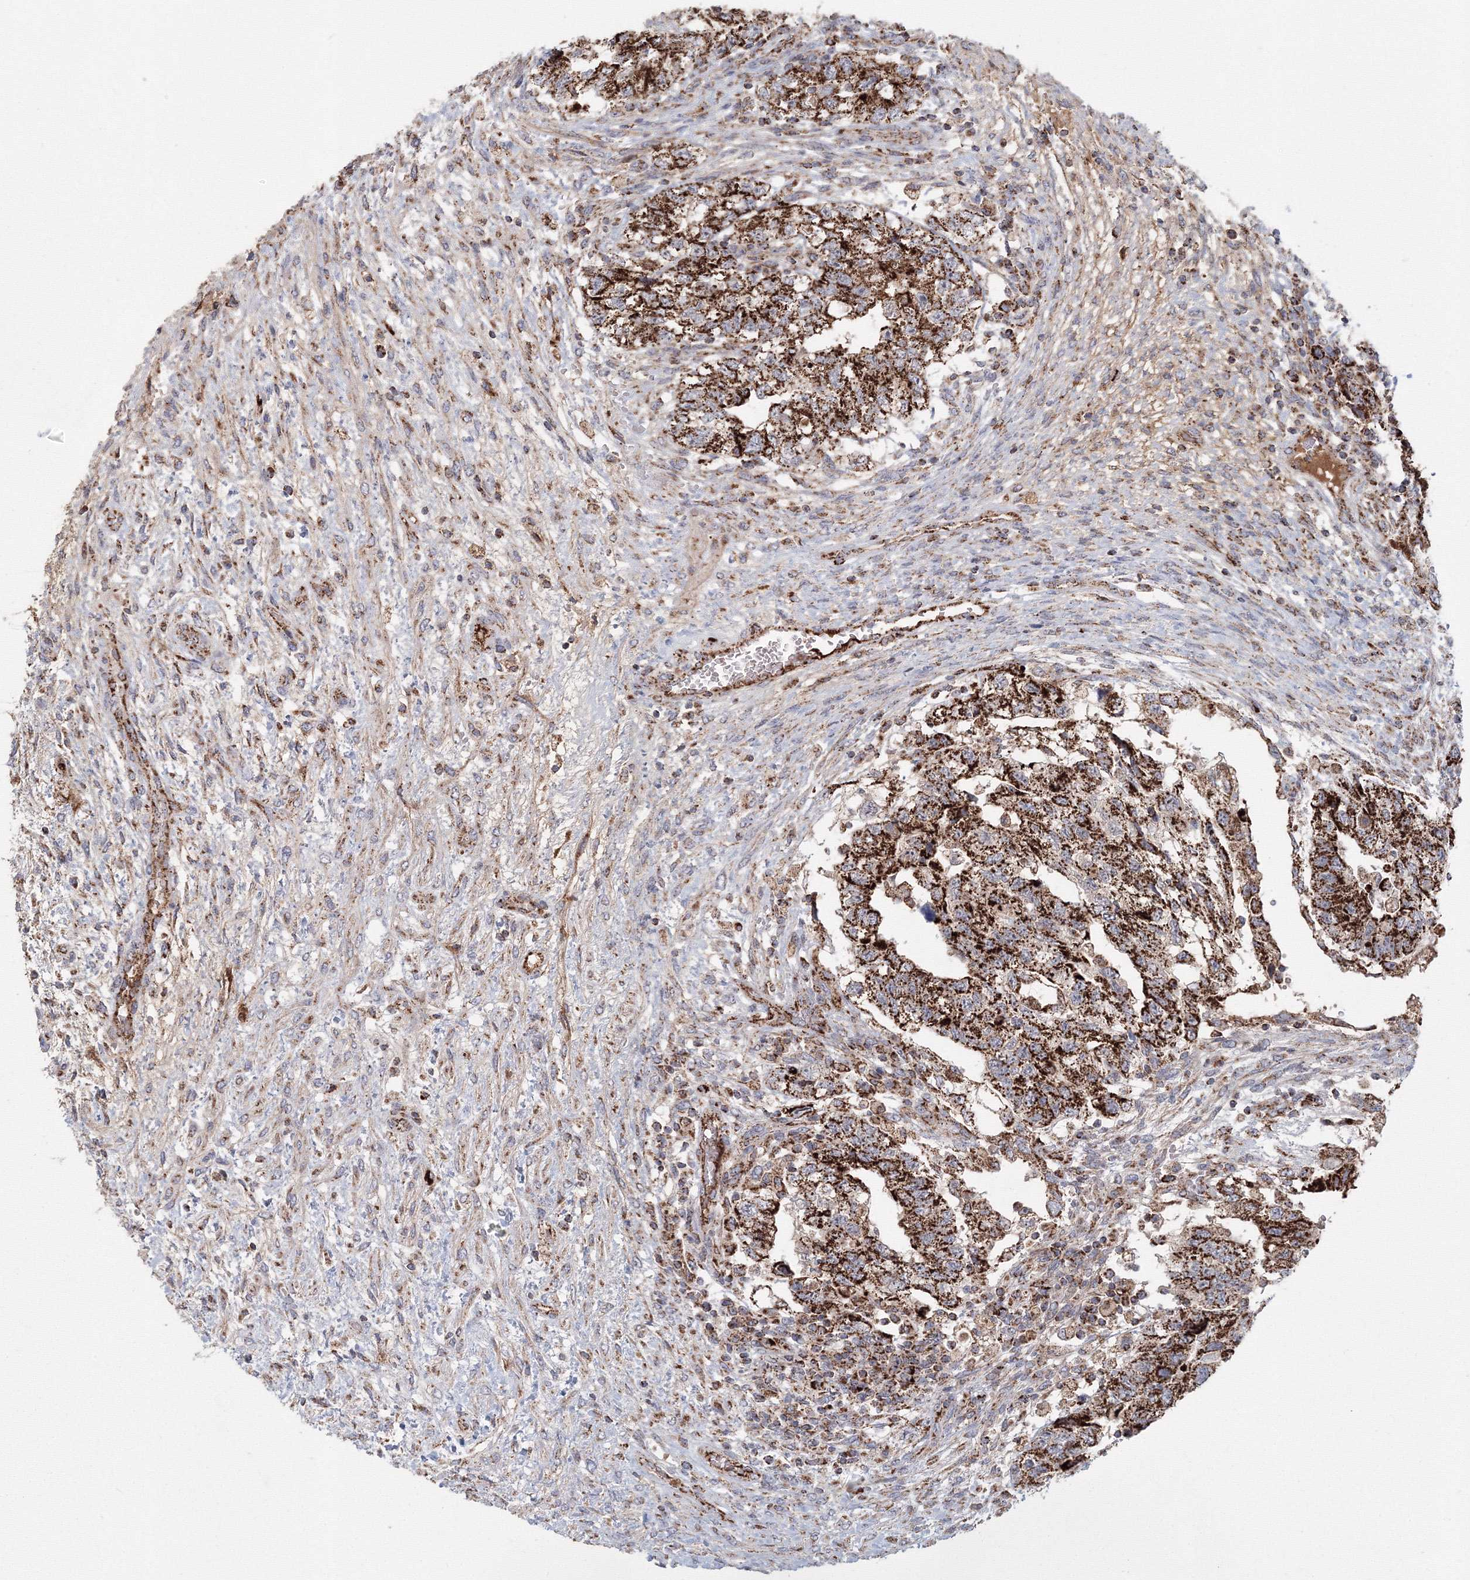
{"staining": {"intensity": "strong", "quantity": ">75%", "location": "cytoplasmic/membranous"}, "tissue": "testis cancer", "cell_type": "Tumor cells", "image_type": "cancer", "snomed": [{"axis": "morphology", "description": "Carcinoma, Embryonal, NOS"}, {"axis": "topography", "description": "Testis"}], "caption": "A photomicrograph showing strong cytoplasmic/membranous positivity in approximately >75% of tumor cells in embryonal carcinoma (testis), as visualized by brown immunohistochemical staining.", "gene": "GRPEL1", "patient": {"sex": "male", "age": 36}}